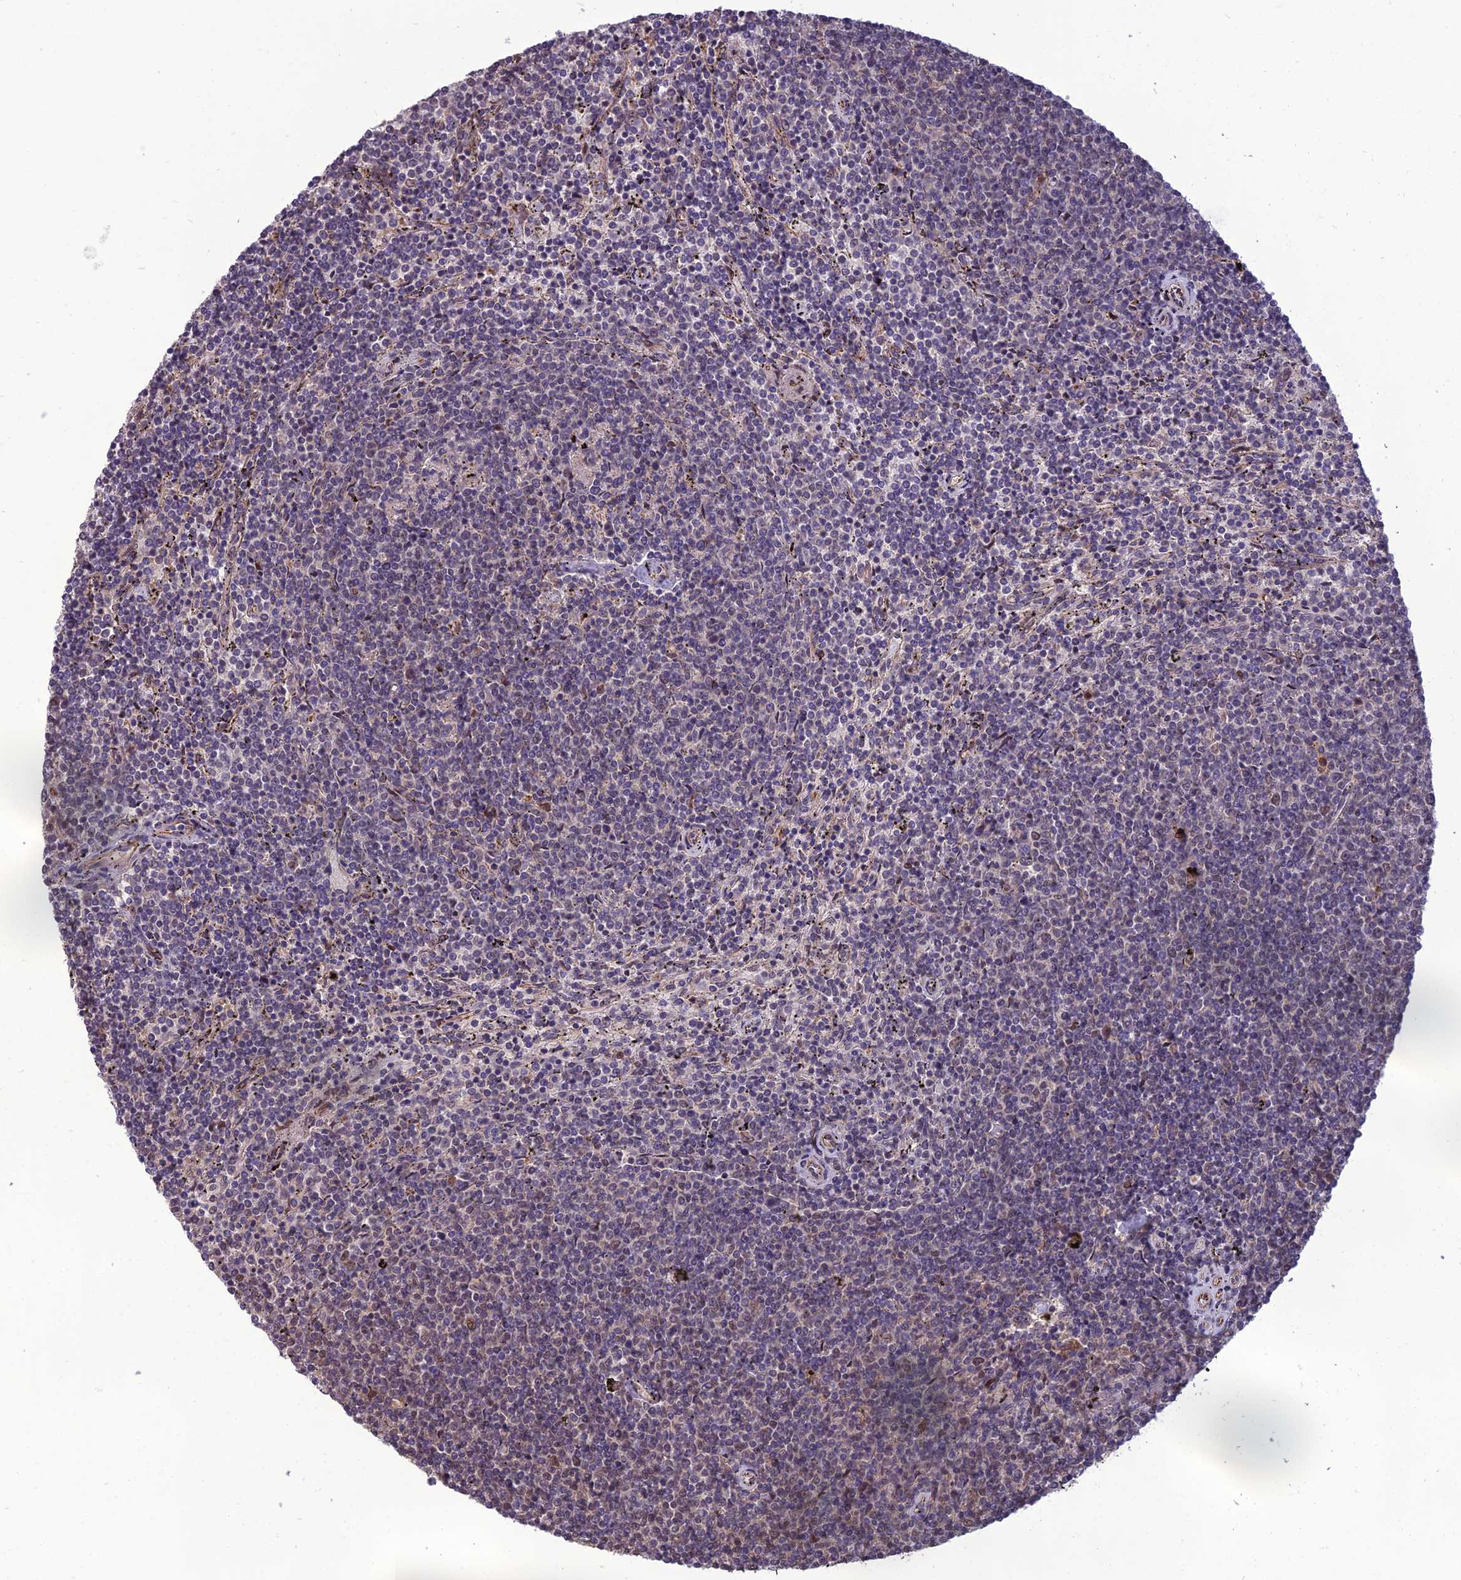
{"staining": {"intensity": "weak", "quantity": "<25%", "location": "nuclear"}, "tissue": "lymphoma", "cell_type": "Tumor cells", "image_type": "cancer", "snomed": [{"axis": "morphology", "description": "Malignant lymphoma, non-Hodgkin's type, Low grade"}, {"axis": "topography", "description": "Spleen"}], "caption": "This is a histopathology image of immunohistochemistry staining of lymphoma, which shows no expression in tumor cells.", "gene": "NR4A3", "patient": {"sex": "female", "age": 50}}